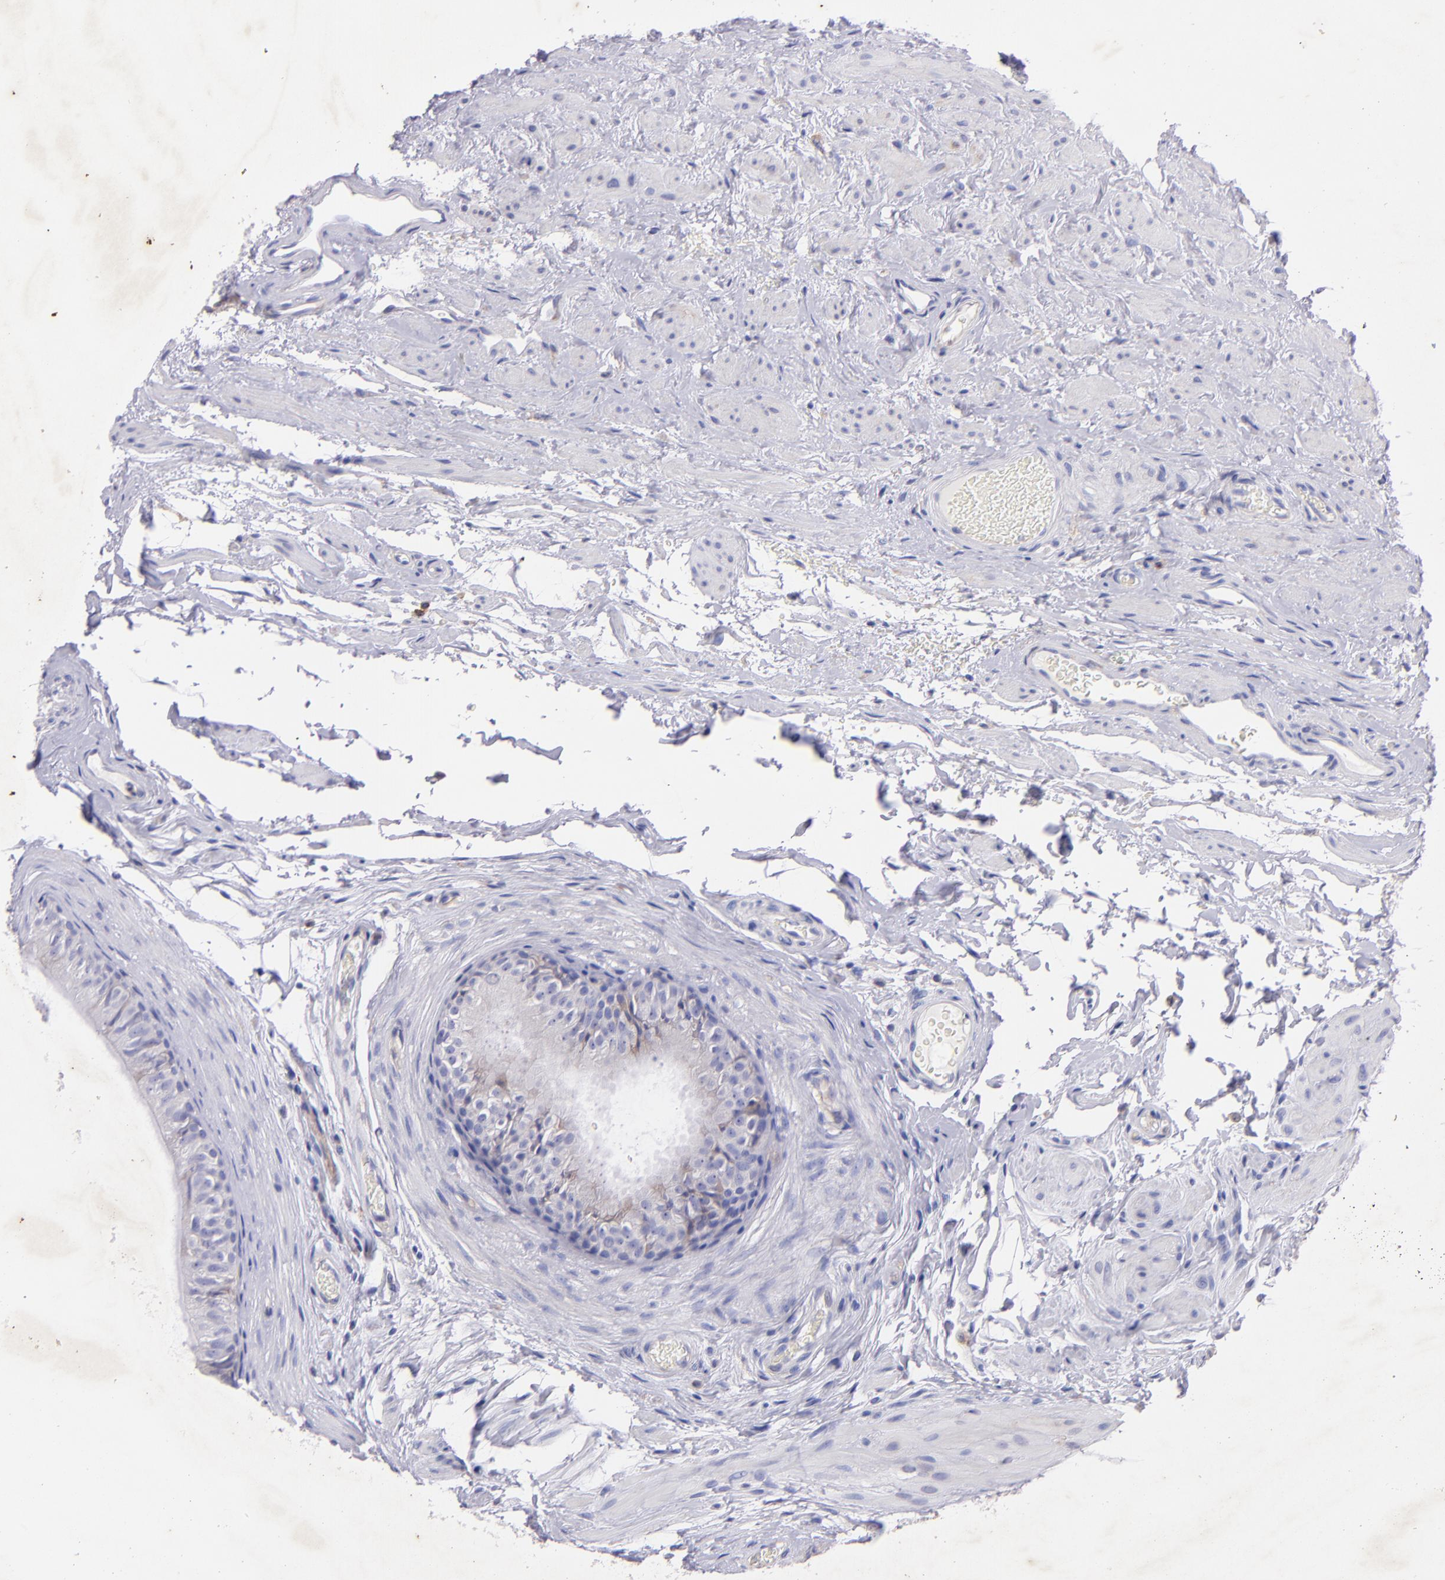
{"staining": {"intensity": "weak", "quantity": "25%-75%", "location": "cytoplasmic/membranous"}, "tissue": "epididymis", "cell_type": "Glandular cells", "image_type": "normal", "snomed": [{"axis": "morphology", "description": "Normal tissue, NOS"}, {"axis": "topography", "description": "Testis"}, {"axis": "topography", "description": "Epididymis"}], "caption": "Glandular cells demonstrate low levels of weak cytoplasmic/membranous expression in approximately 25%-75% of cells in benign epididymis. (Brightfield microscopy of DAB IHC at high magnification).", "gene": "RET", "patient": {"sex": "male", "age": 36}}